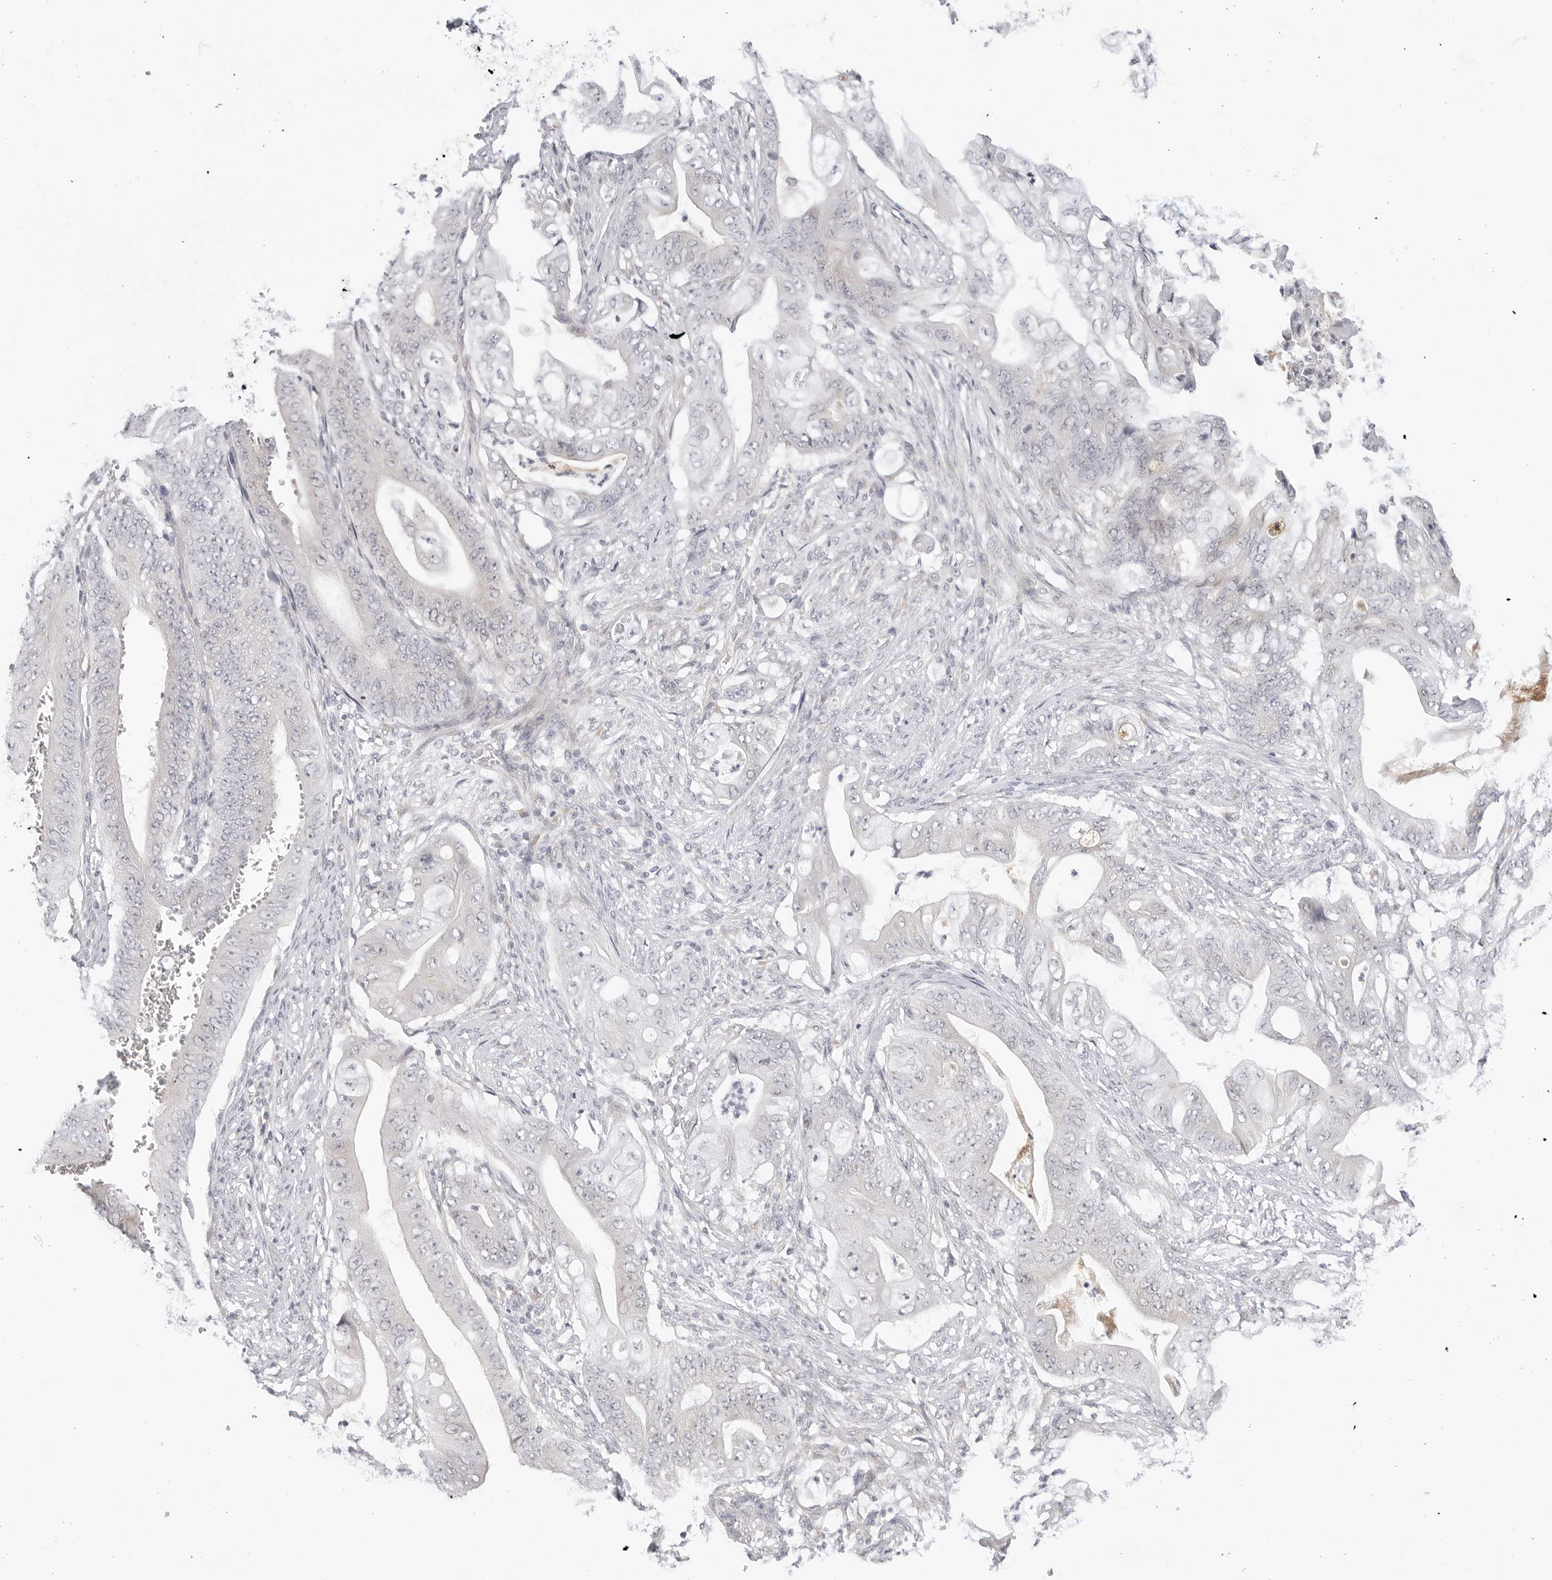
{"staining": {"intensity": "negative", "quantity": "none", "location": "none"}, "tissue": "stomach cancer", "cell_type": "Tumor cells", "image_type": "cancer", "snomed": [{"axis": "morphology", "description": "Adenocarcinoma, NOS"}, {"axis": "topography", "description": "Stomach"}], "caption": "Immunohistochemical staining of human stomach cancer exhibits no significant positivity in tumor cells.", "gene": "TCP1", "patient": {"sex": "female", "age": 73}}